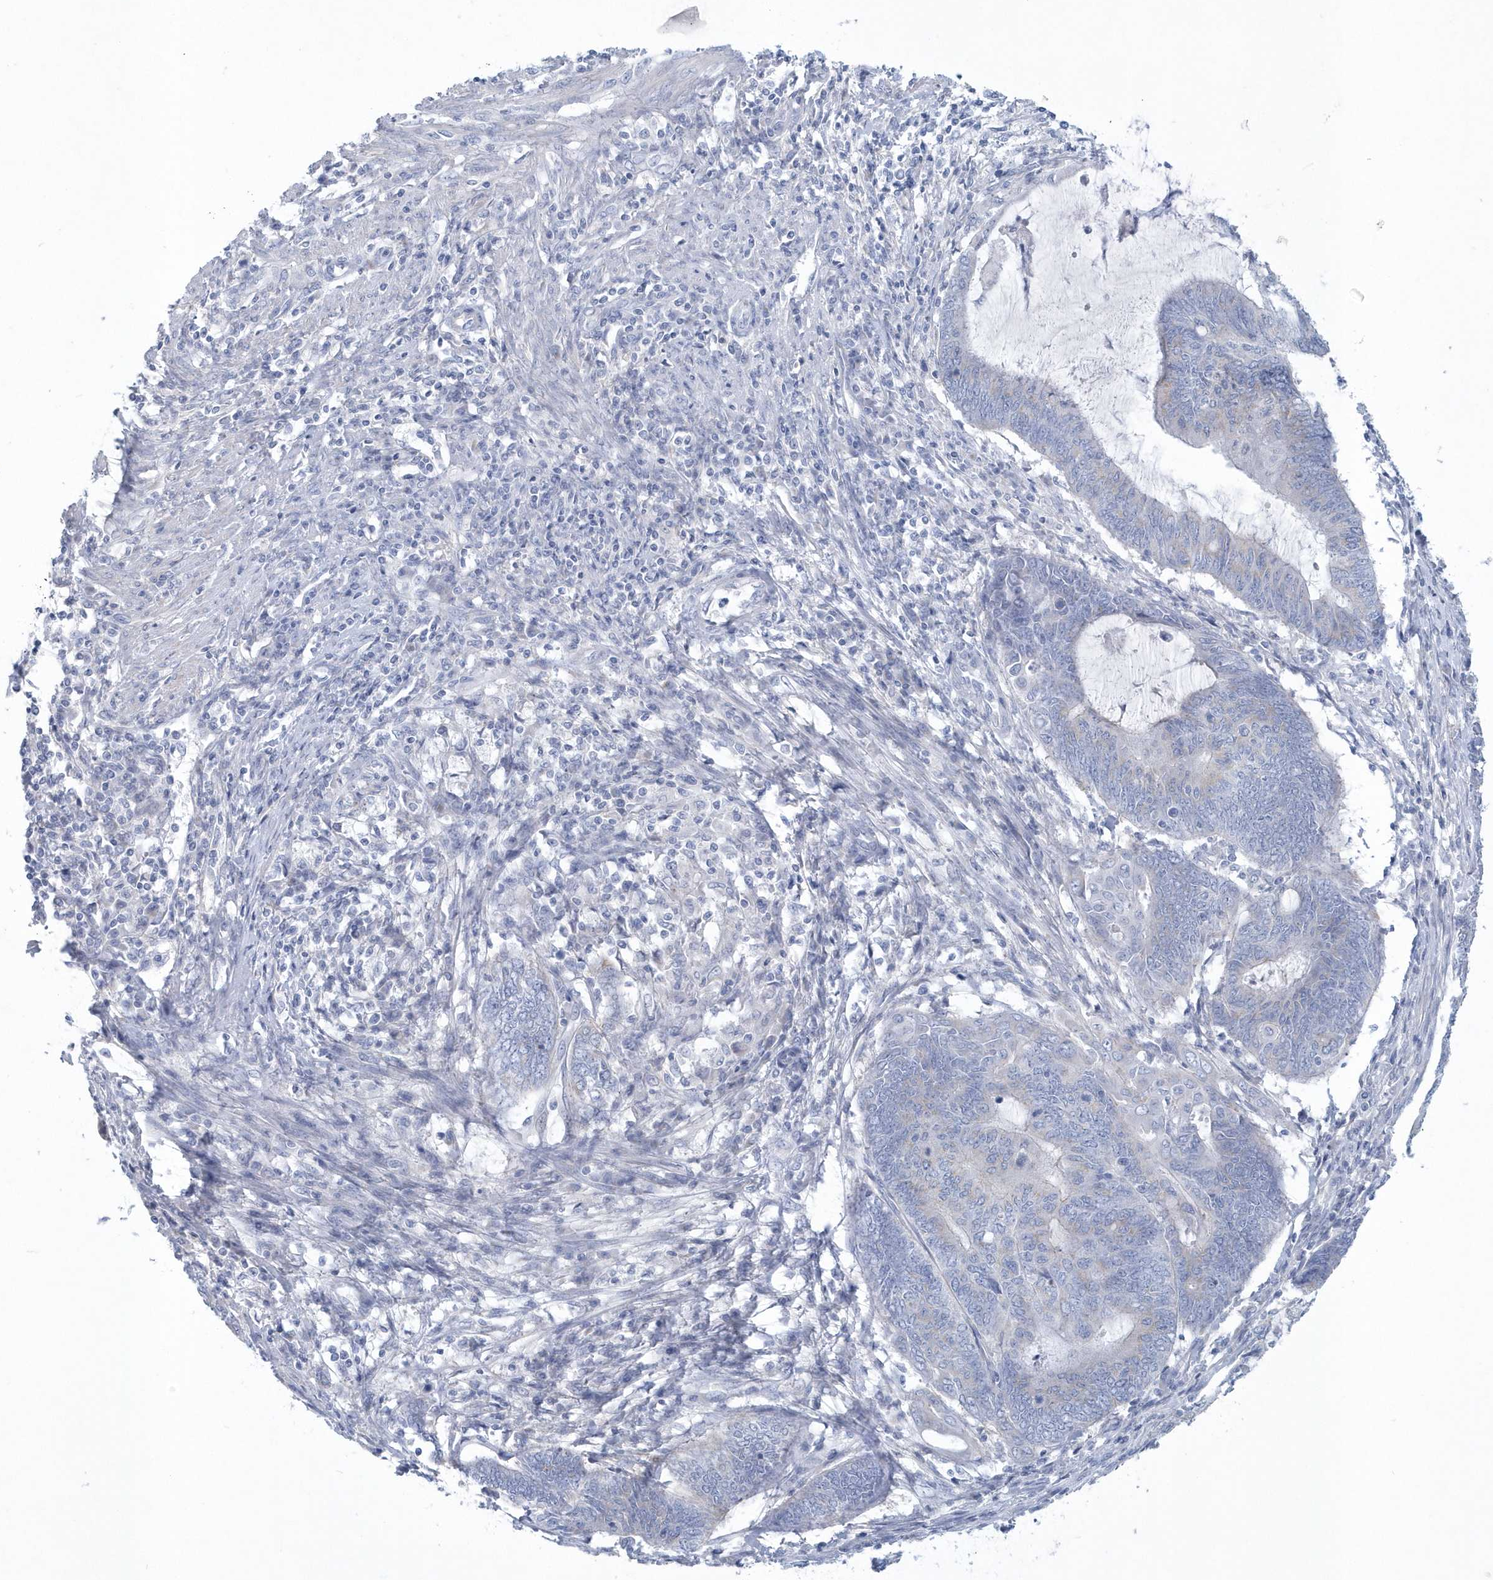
{"staining": {"intensity": "negative", "quantity": "none", "location": "none"}, "tissue": "endometrial cancer", "cell_type": "Tumor cells", "image_type": "cancer", "snomed": [{"axis": "morphology", "description": "Adenocarcinoma, NOS"}, {"axis": "topography", "description": "Uterus"}, {"axis": "topography", "description": "Endometrium"}], "caption": "Immunohistochemical staining of human adenocarcinoma (endometrial) reveals no significant positivity in tumor cells.", "gene": "SPATA18", "patient": {"sex": "female", "age": 70}}